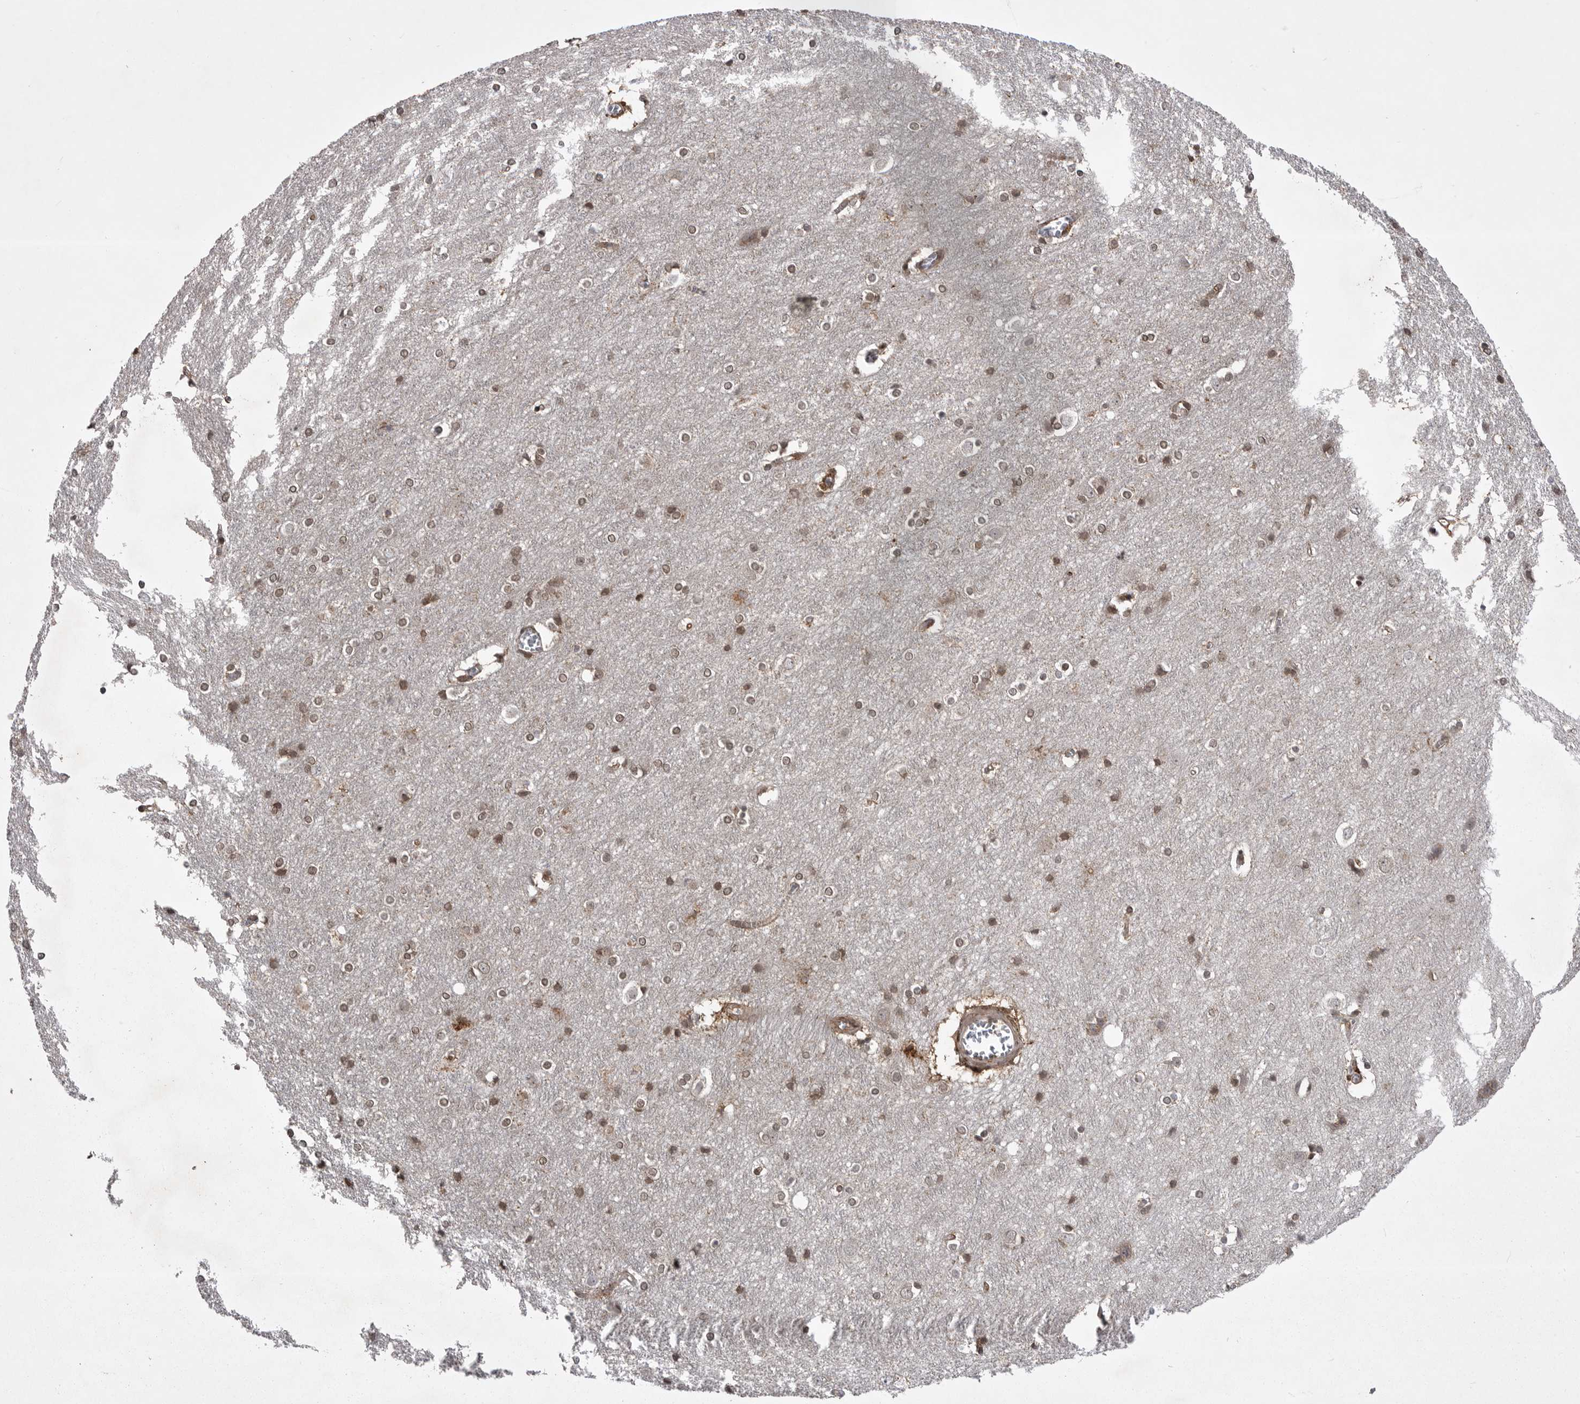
{"staining": {"intensity": "moderate", "quantity": ">75%", "location": "cytoplasmic/membranous"}, "tissue": "cerebral cortex", "cell_type": "Endothelial cells", "image_type": "normal", "snomed": [{"axis": "morphology", "description": "Normal tissue, NOS"}, {"axis": "topography", "description": "Cerebral cortex"}], "caption": "Brown immunohistochemical staining in normal human cerebral cortex demonstrates moderate cytoplasmic/membranous expression in approximately >75% of endothelial cells. (brown staining indicates protein expression, while blue staining denotes nuclei).", "gene": "ABL1", "patient": {"sex": "male", "age": 54}}